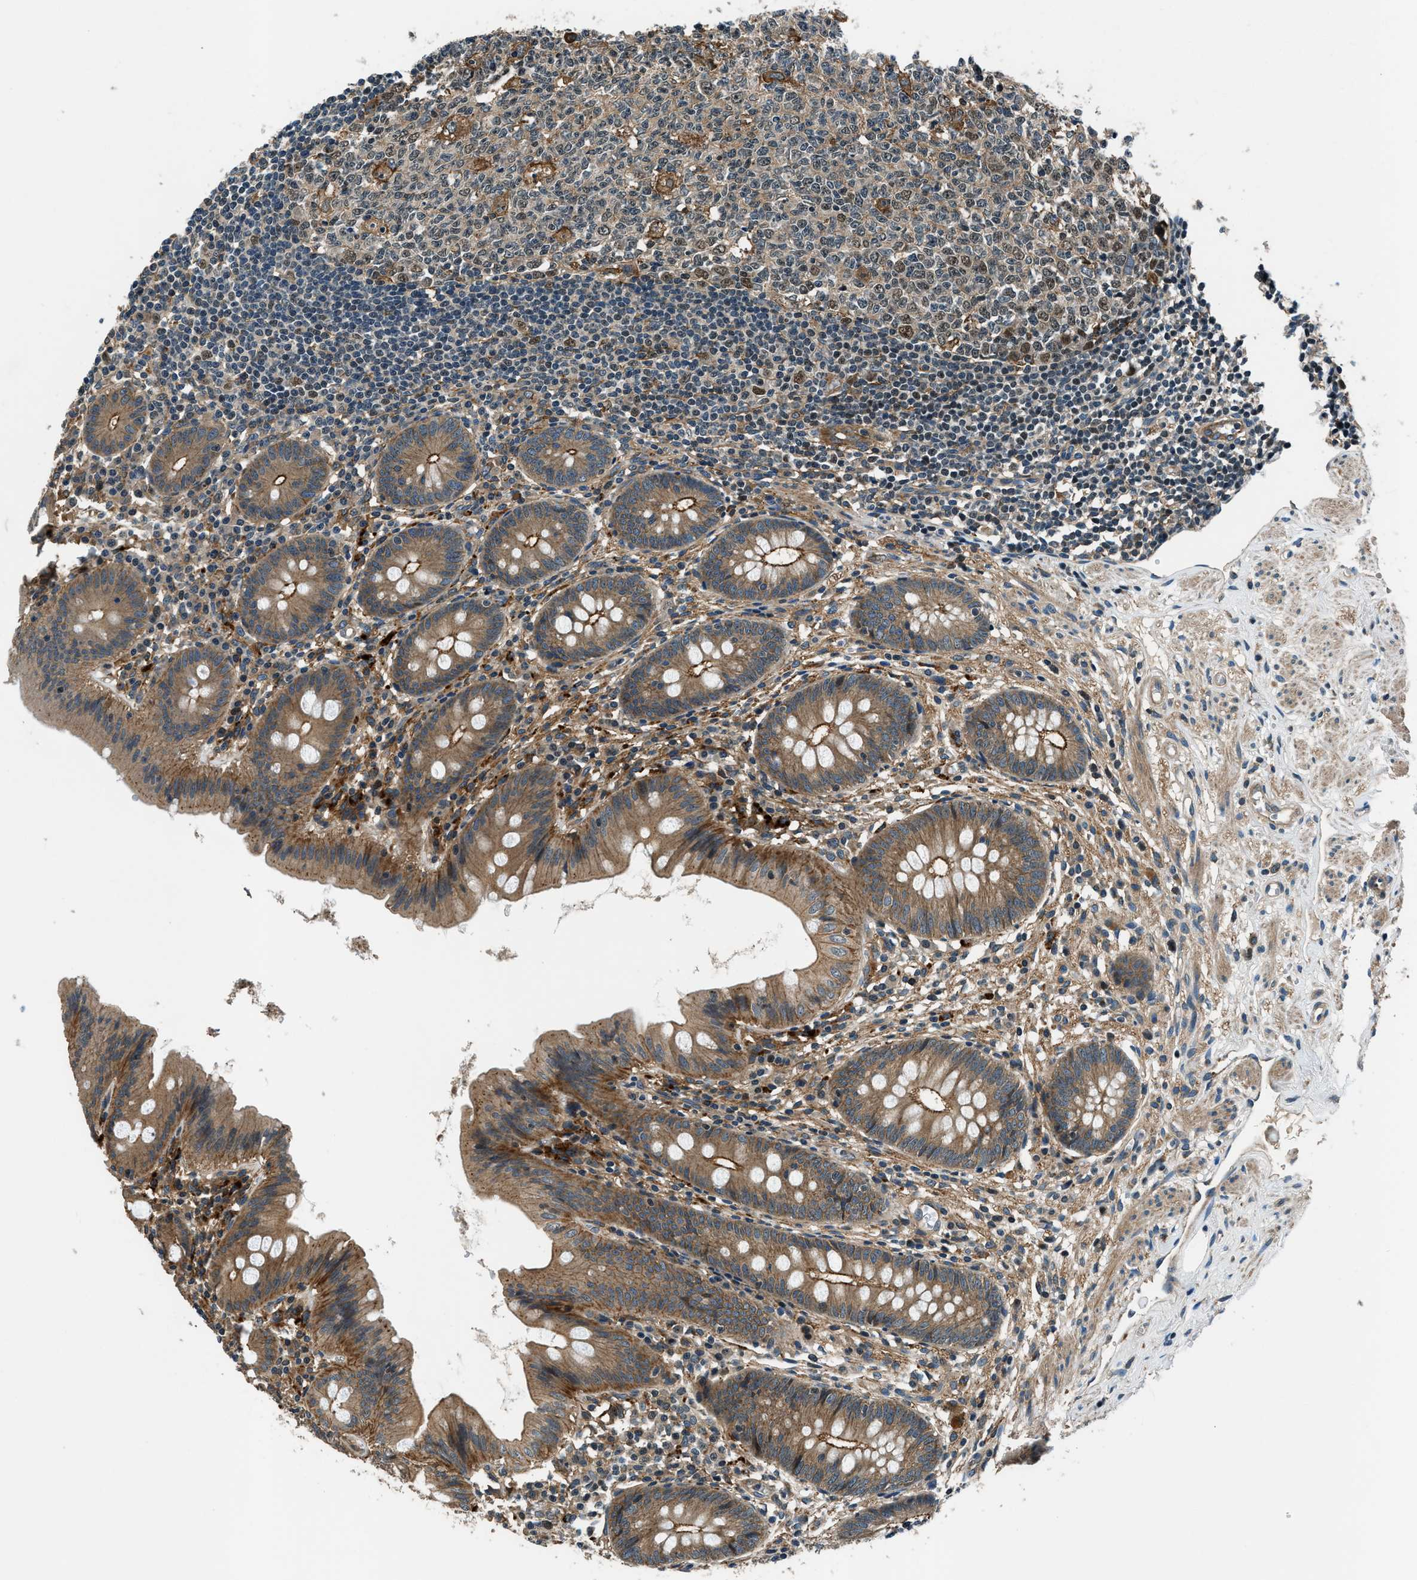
{"staining": {"intensity": "strong", "quantity": ">75%", "location": "cytoplasmic/membranous"}, "tissue": "appendix", "cell_type": "Glandular cells", "image_type": "normal", "snomed": [{"axis": "morphology", "description": "Normal tissue, NOS"}, {"axis": "topography", "description": "Appendix"}], "caption": "Immunohistochemistry (IHC) photomicrograph of unremarkable human appendix stained for a protein (brown), which demonstrates high levels of strong cytoplasmic/membranous positivity in about >75% of glandular cells.", "gene": "ARHGEF11", "patient": {"sex": "male", "age": 56}}